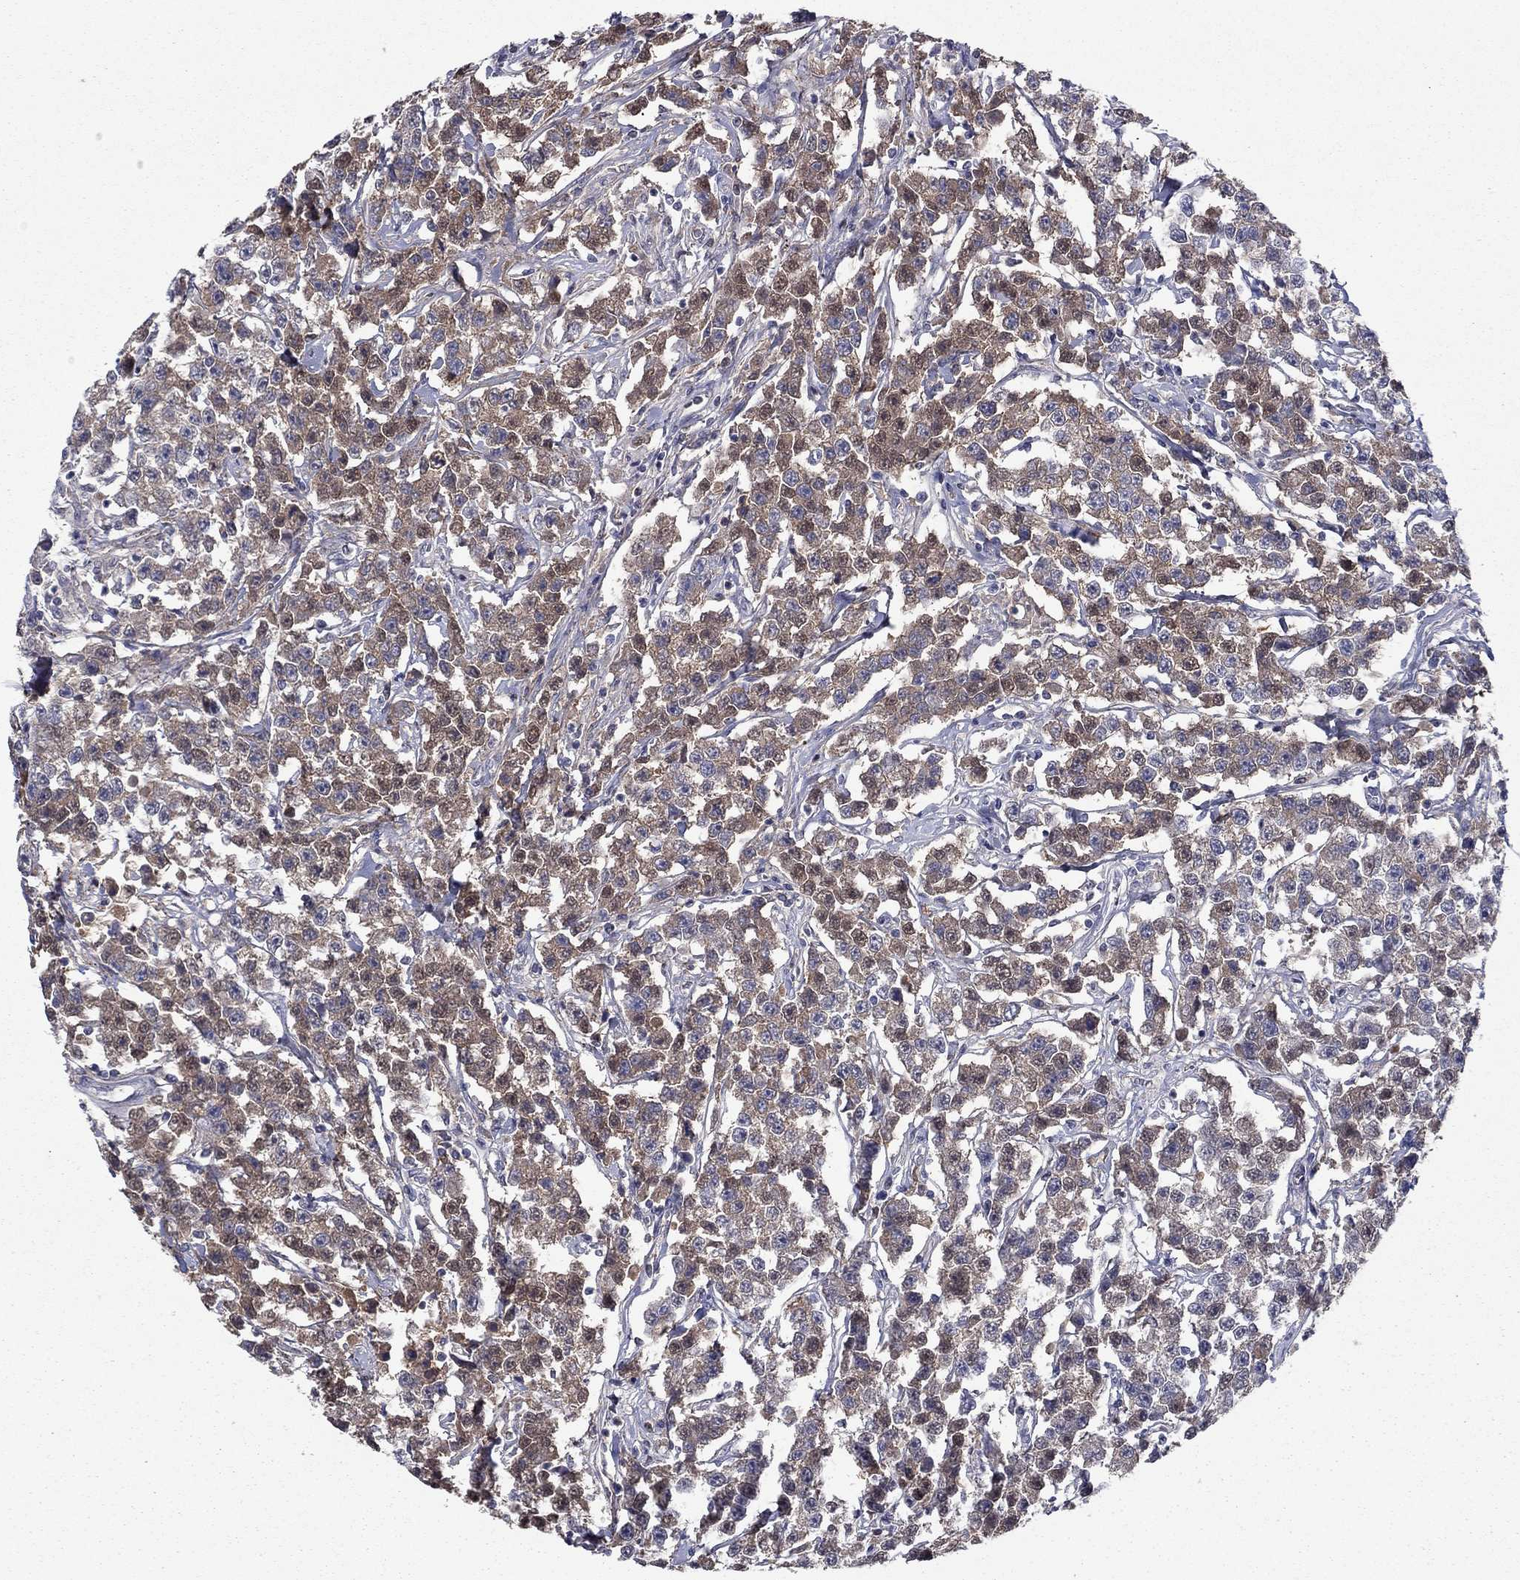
{"staining": {"intensity": "weak", "quantity": "25%-75%", "location": "cytoplasmic/membranous"}, "tissue": "testis cancer", "cell_type": "Tumor cells", "image_type": "cancer", "snomed": [{"axis": "morphology", "description": "Seminoma, NOS"}, {"axis": "topography", "description": "Testis"}], "caption": "DAB immunohistochemical staining of testis seminoma displays weak cytoplasmic/membranous protein expression in approximately 25%-75% of tumor cells.", "gene": "HPX", "patient": {"sex": "male", "age": 59}}